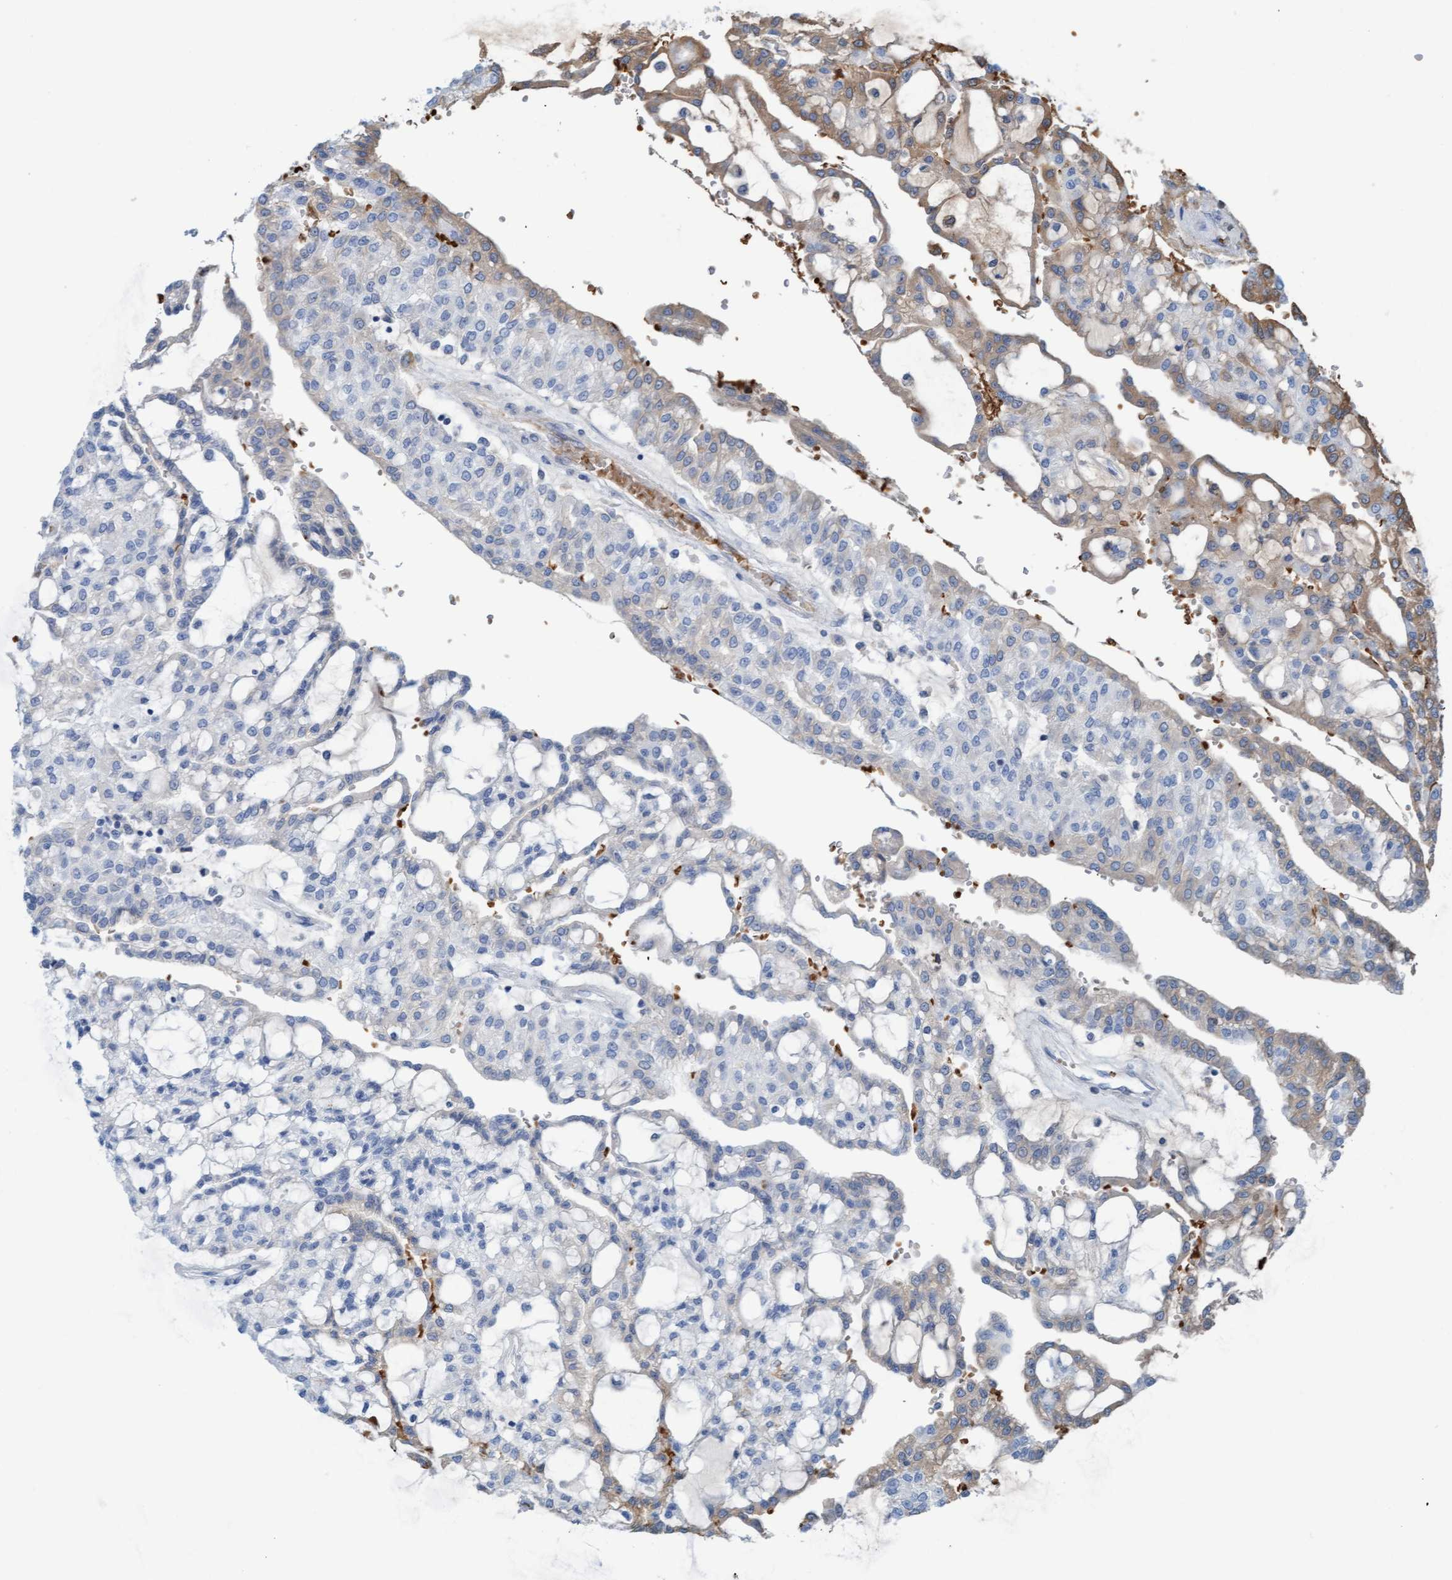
{"staining": {"intensity": "moderate", "quantity": "<25%", "location": "cytoplasmic/membranous"}, "tissue": "renal cancer", "cell_type": "Tumor cells", "image_type": "cancer", "snomed": [{"axis": "morphology", "description": "Adenocarcinoma, NOS"}, {"axis": "topography", "description": "Kidney"}], "caption": "Renal adenocarcinoma stained with a brown dye shows moderate cytoplasmic/membranous positive staining in about <25% of tumor cells.", "gene": "P2RX5", "patient": {"sex": "male", "age": 63}}